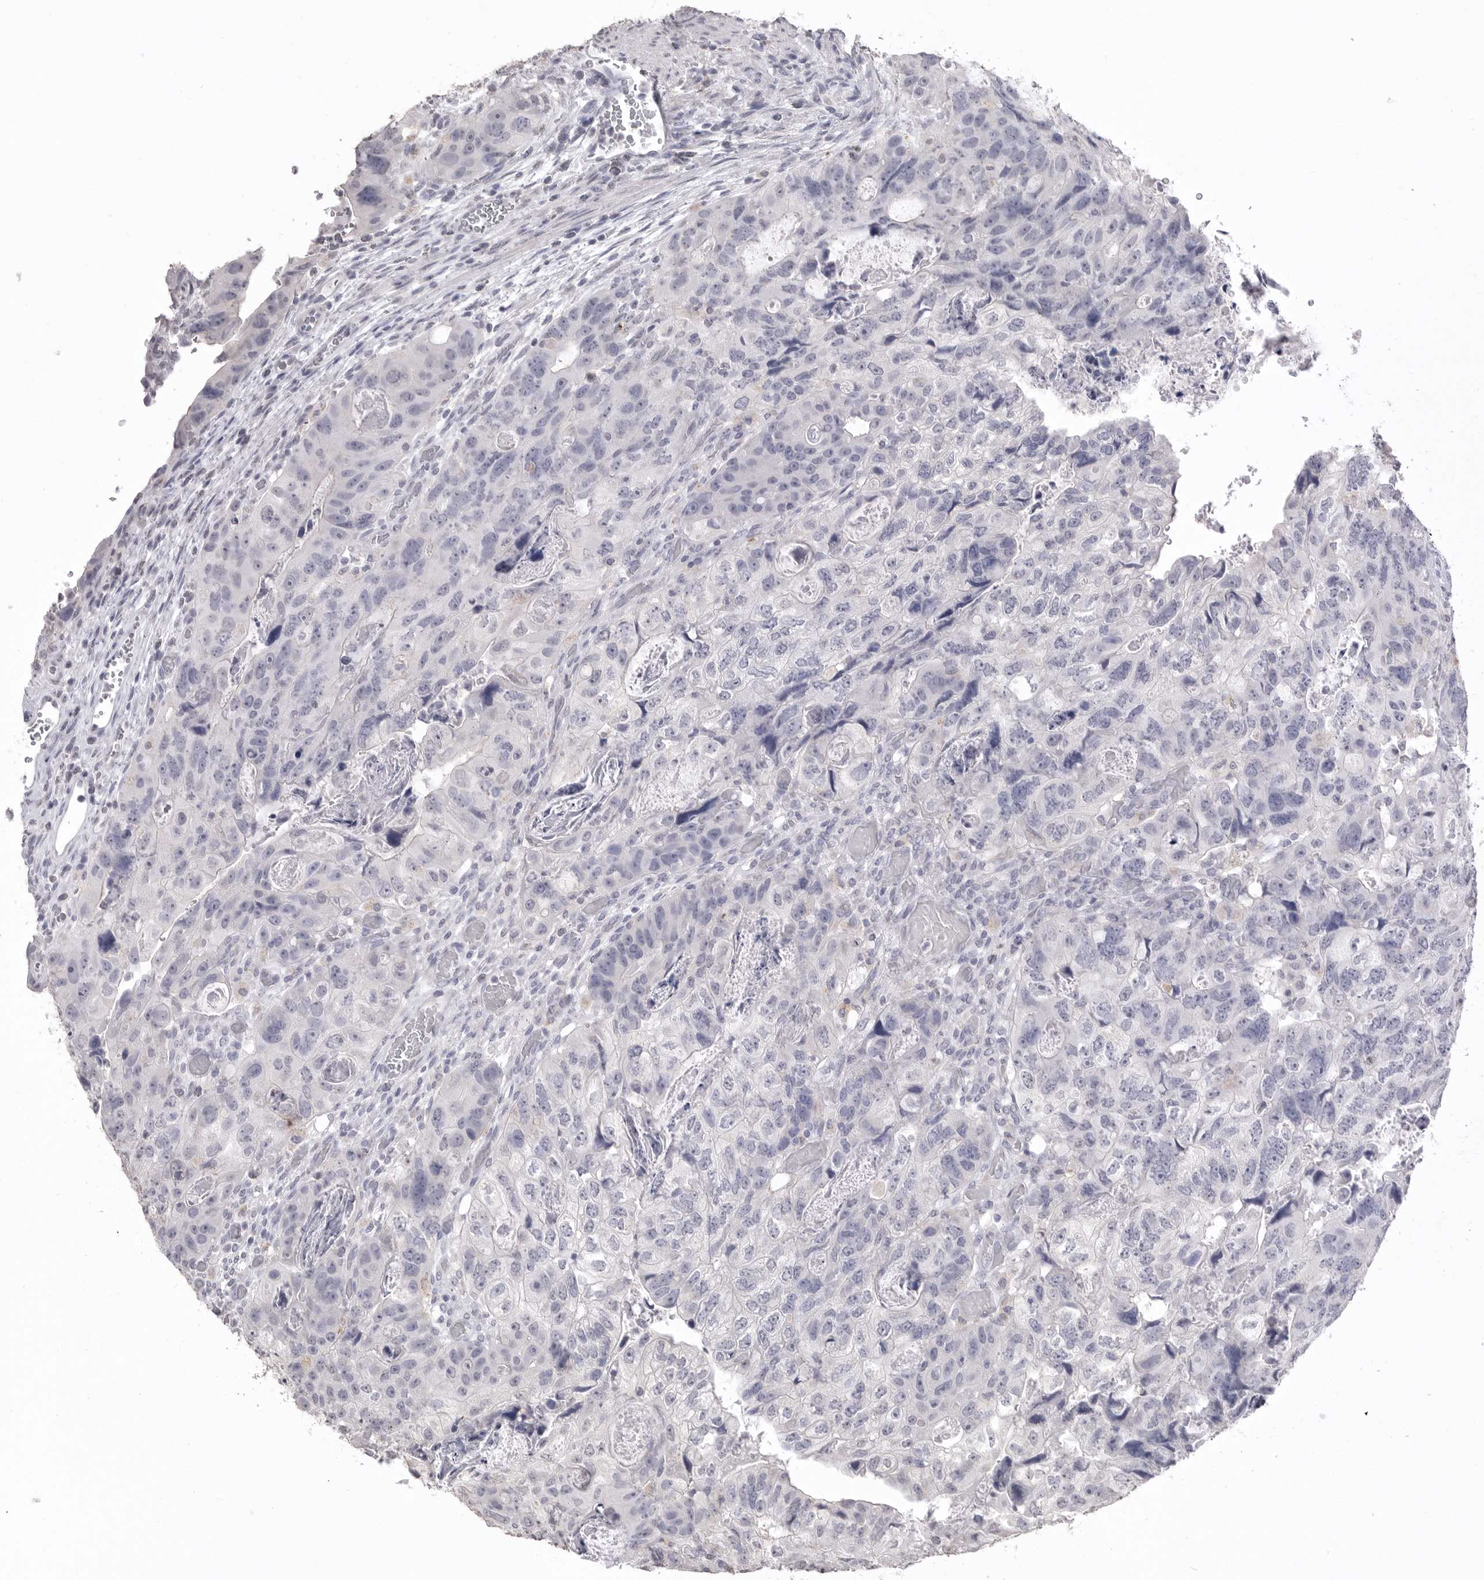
{"staining": {"intensity": "negative", "quantity": "none", "location": "none"}, "tissue": "colorectal cancer", "cell_type": "Tumor cells", "image_type": "cancer", "snomed": [{"axis": "morphology", "description": "Adenocarcinoma, NOS"}, {"axis": "topography", "description": "Rectum"}], "caption": "A photomicrograph of human adenocarcinoma (colorectal) is negative for staining in tumor cells. (Stains: DAB immunohistochemistry with hematoxylin counter stain, Microscopy: brightfield microscopy at high magnification).", "gene": "ICAM5", "patient": {"sex": "male", "age": 59}}